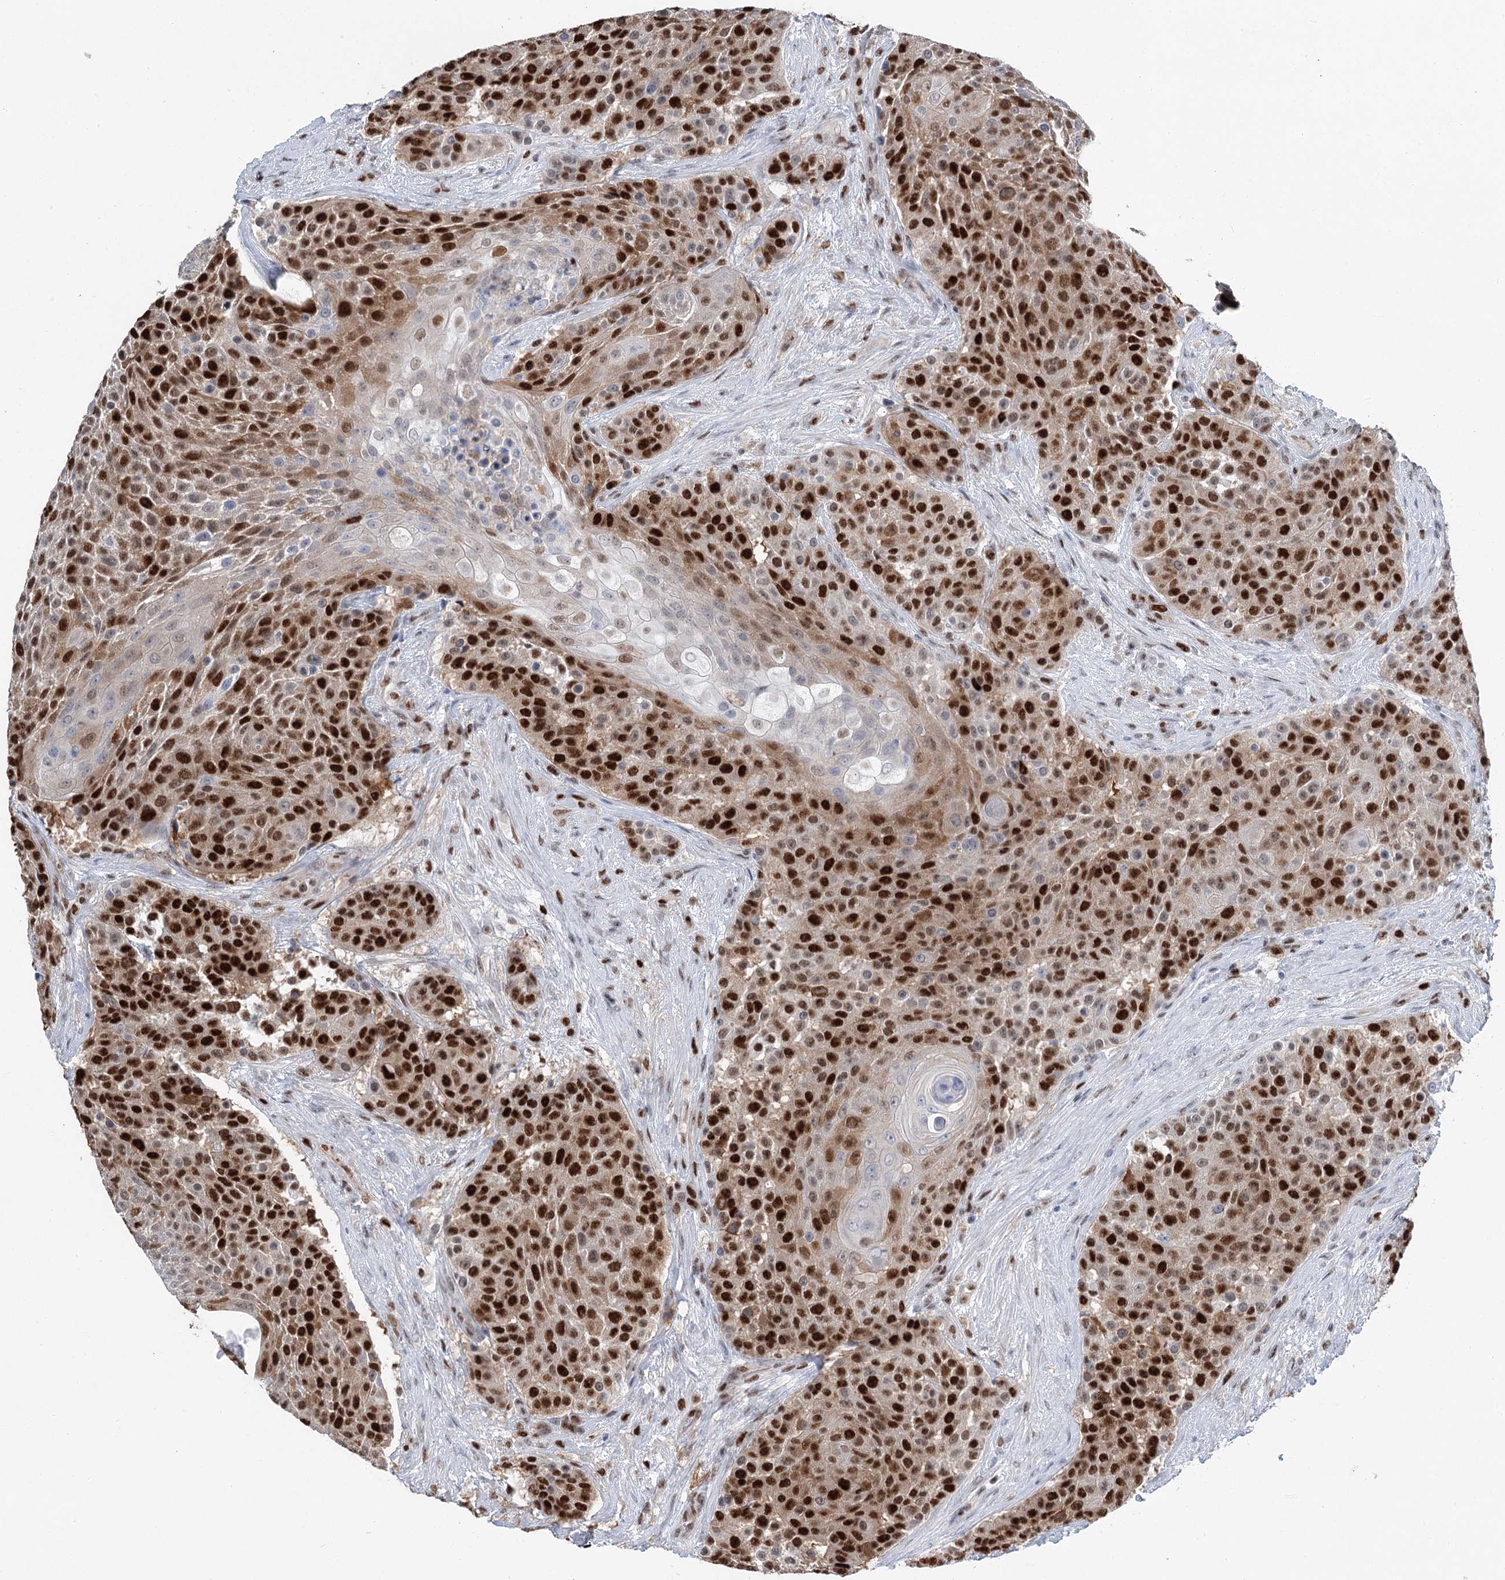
{"staining": {"intensity": "strong", "quantity": ">75%", "location": "nuclear"}, "tissue": "urothelial cancer", "cell_type": "Tumor cells", "image_type": "cancer", "snomed": [{"axis": "morphology", "description": "Urothelial carcinoma, High grade"}, {"axis": "topography", "description": "Urinary bladder"}], "caption": "Tumor cells demonstrate high levels of strong nuclear expression in about >75% of cells in urothelial cancer.", "gene": "HAT1", "patient": {"sex": "female", "age": 63}}